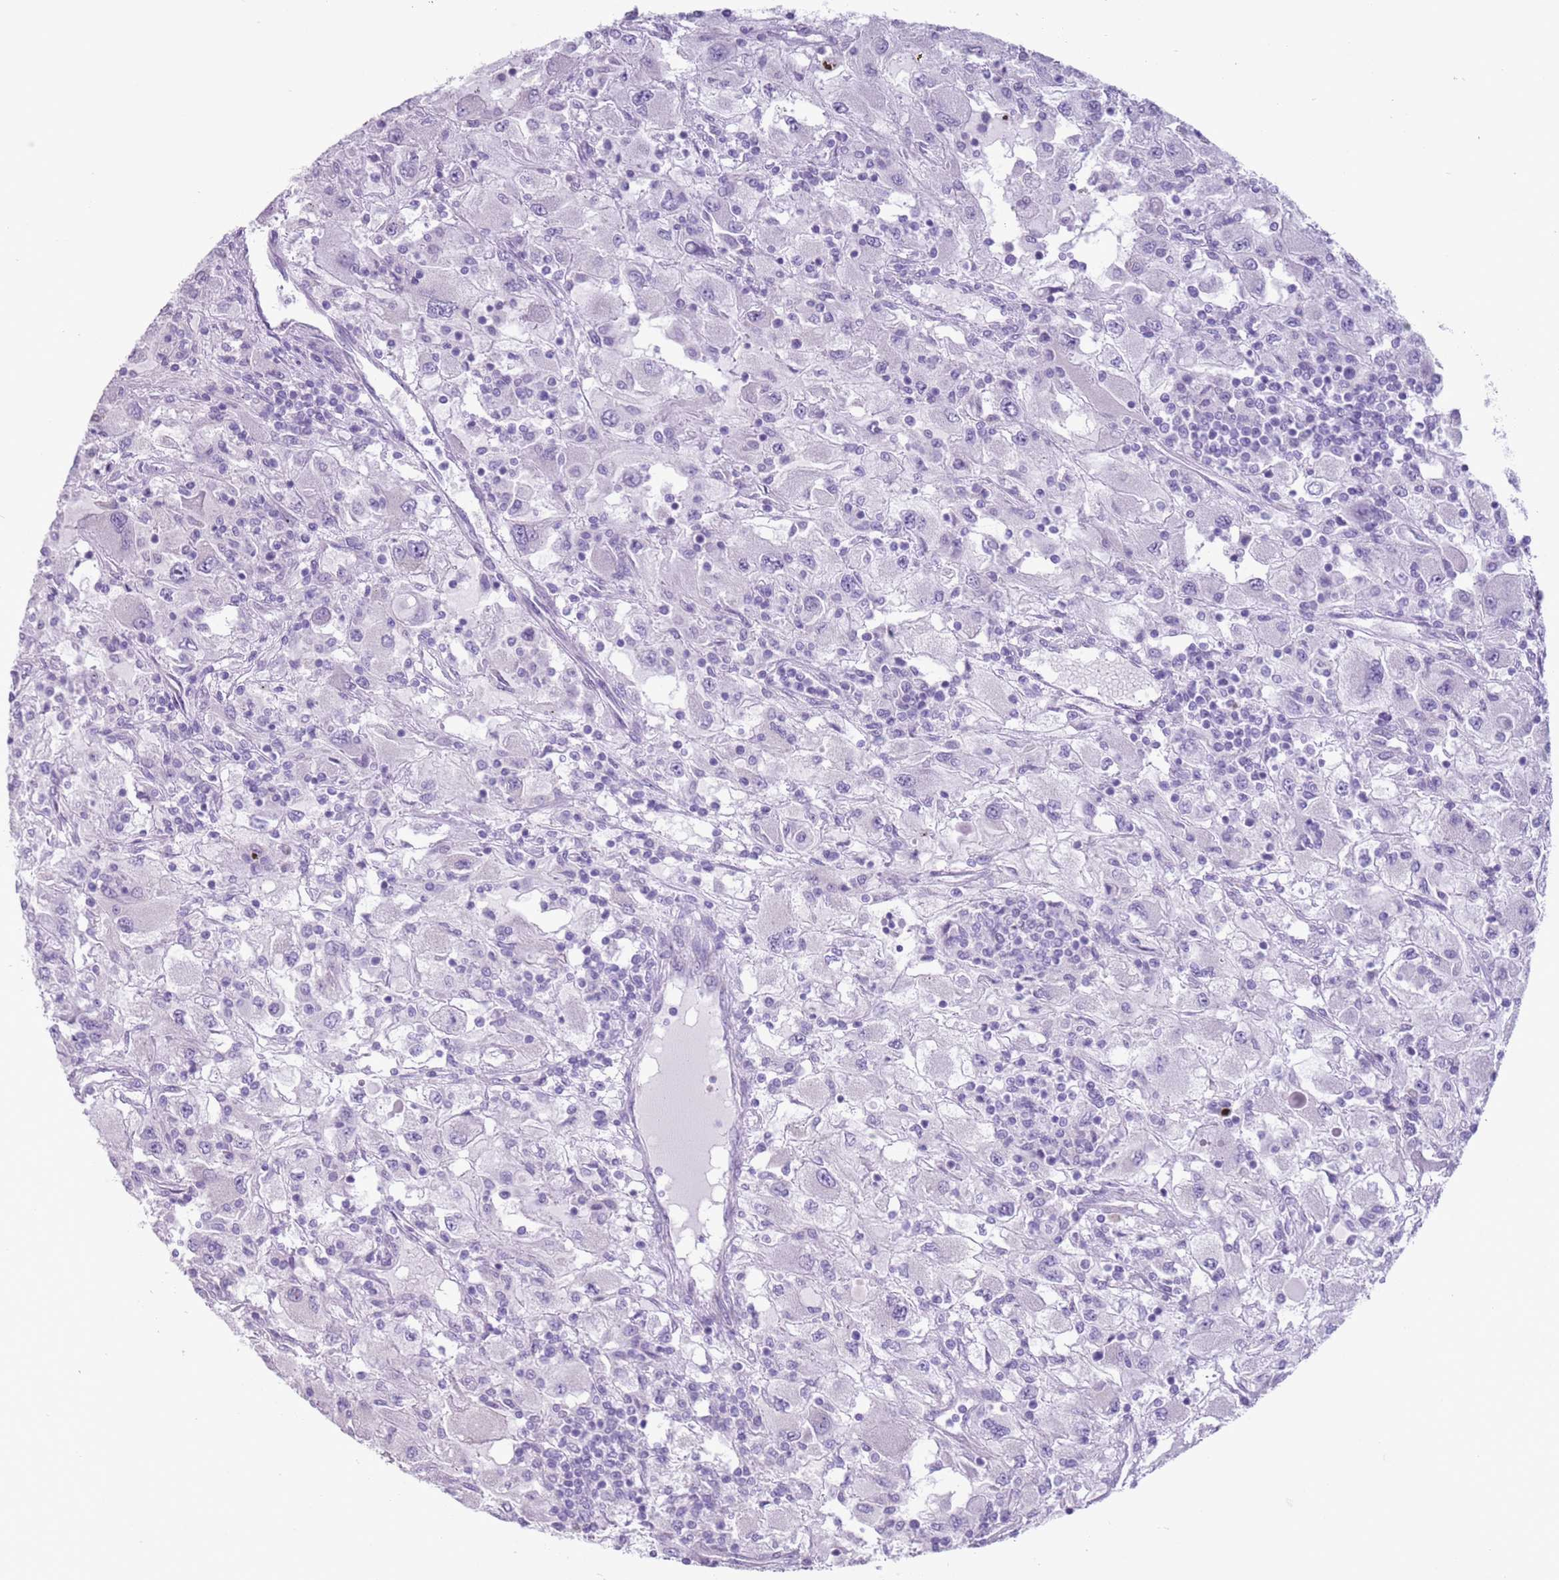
{"staining": {"intensity": "negative", "quantity": "none", "location": "none"}, "tissue": "renal cancer", "cell_type": "Tumor cells", "image_type": "cancer", "snomed": [{"axis": "morphology", "description": "Adenocarcinoma, NOS"}, {"axis": "topography", "description": "Kidney"}], "caption": "This photomicrograph is of renal cancer (adenocarcinoma) stained with immunohistochemistry to label a protein in brown with the nuclei are counter-stained blue. There is no positivity in tumor cells. Nuclei are stained in blue.", "gene": "HYOU1", "patient": {"sex": "female", "age": 67}}